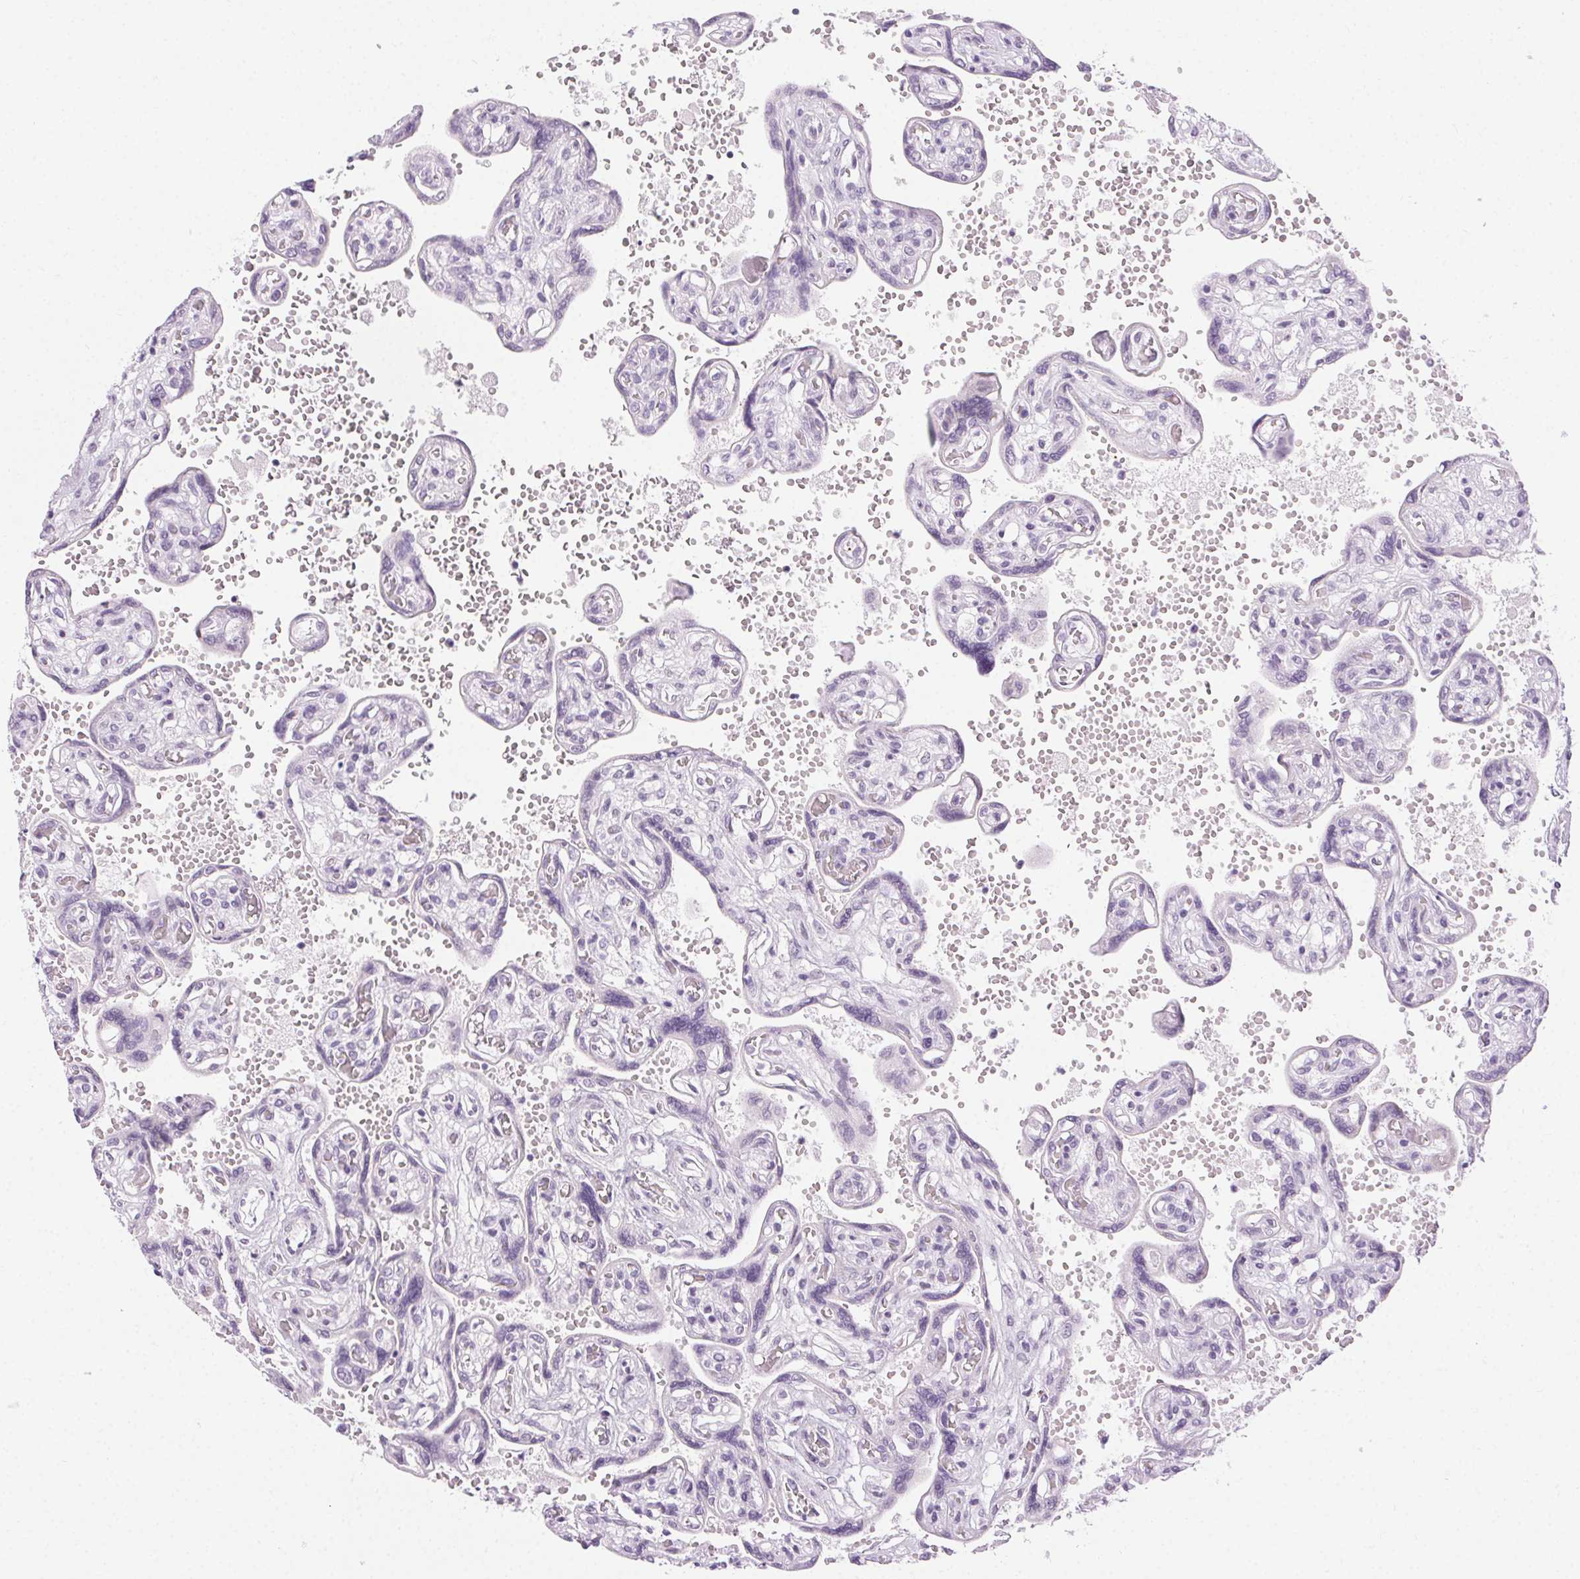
{"staining": {"intensity": "negative", "quantity": "none", "location": "none"}, "tissue": "placenta", "cell_type": "Trophoblastic cells", "image_type": "normal", "snomed": [{"axis": "morphology", "description": "Normal tissue, NOS"}, {"axis": "topography", "description": "Placenta"}], "caption": "Immunohistochemistry image of normal placenta stained for a protein (brown), which reveals no expression in trophoblastic cells.", "gene": "CADPS", "patient": {"sex": "female", "age": 32}}